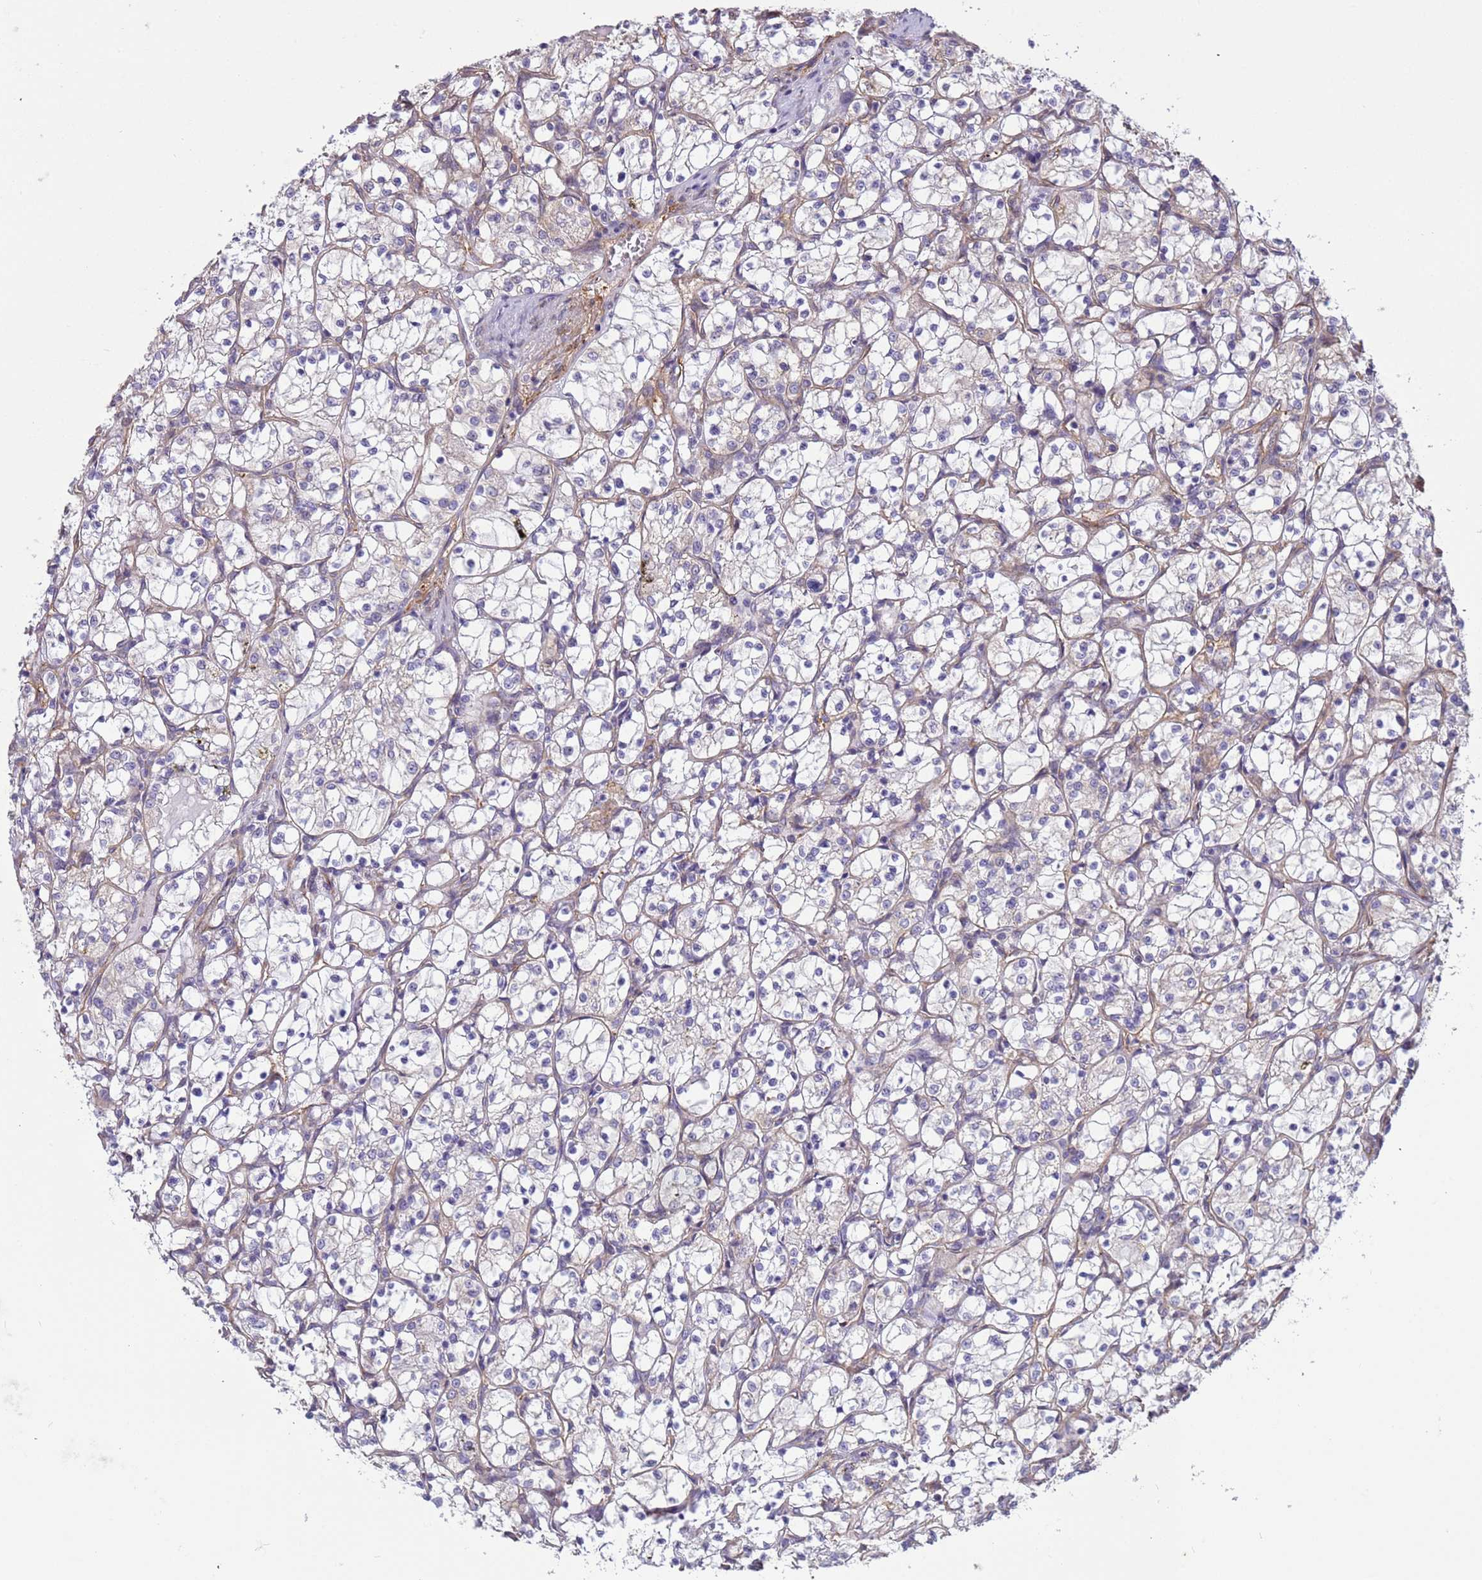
{"staining": {"intensity": "weak", "quantity": "<25%", "location": "cytoplasmic/membranous"}, "tissue": "renal cancer", "cell_type": "Tumor cells", "image_type": "cancer", "snomed": [{"axis": "morphology", "description": "Adenocarcinoma, NOS"}, {"axis": "topography", "description": "Kidney"}], "caption": "A high-resolution histopathology image shows IHC staining of renal adenocarcinoma, which displays no significant staining in tumor cells. (DAB (3,3'-diaminobenzidine) immunohistochemistry visualized using brightfield microscopy, high magnification).", "gene": "ITGB4", "patient": {"sex": "female", "age": 69}}